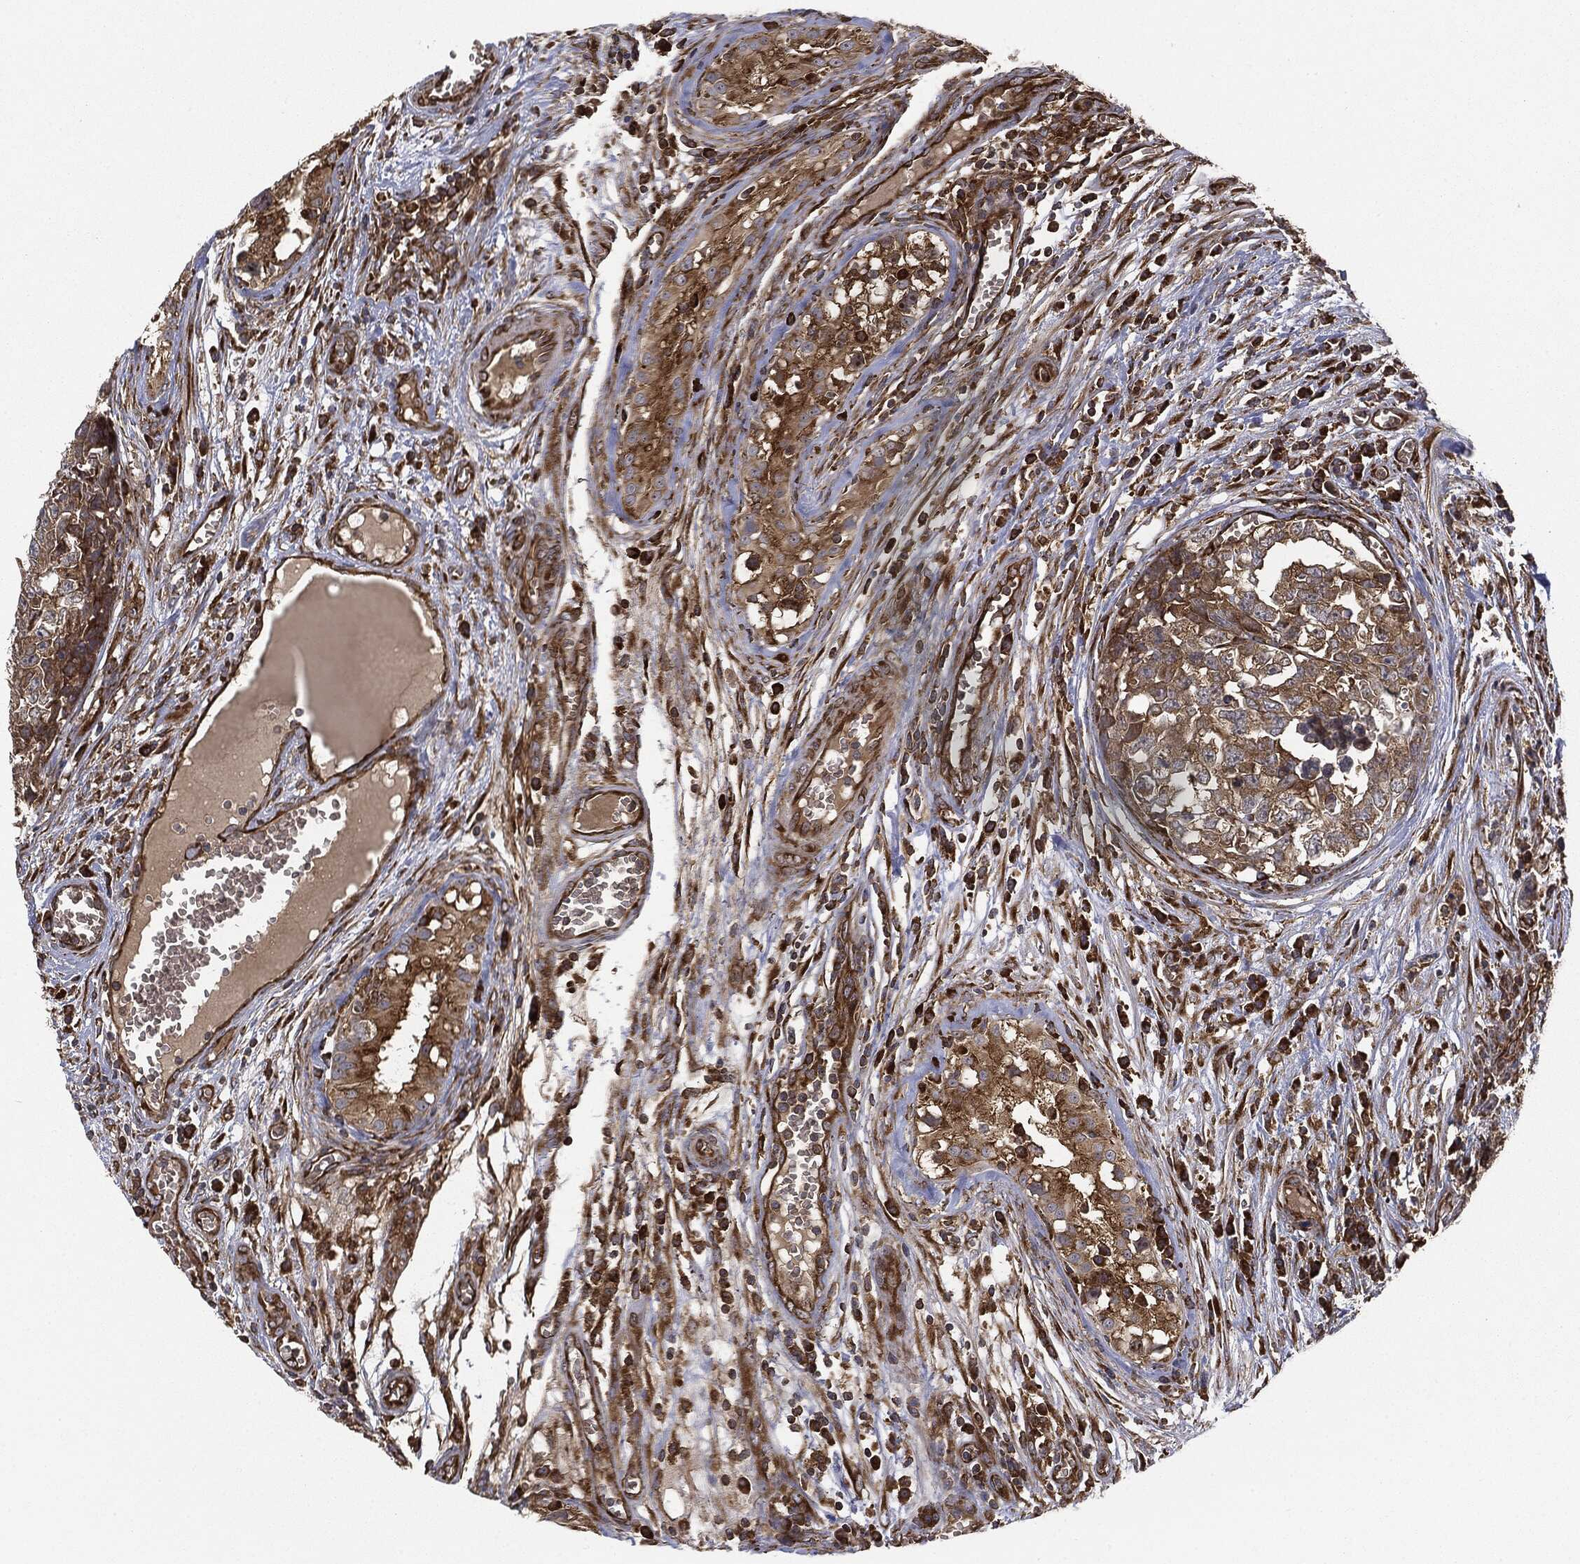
{"staining": {"intensity": "moderate", "quantity": ">75%", "location": "cytoplasmic/membranous"}, "tissue": "testis cancer", "cell_type": "Tumor cells", "image_type": "cancer", "snomed": [{"axis": "morphology", "description": "Carcinoma, Embryonal, NOS"}, {"axis": "topography", "description": "Testis"}], "caption": "This is an image of immunohistochemistry (IHC) staining of testis embryonal carcinoma, which shows moderate staining in the cytoplasmic/membranous of tumor cells.", "gene": "EIF2AK2", "patient": {"sex": "male", "age": 23}}